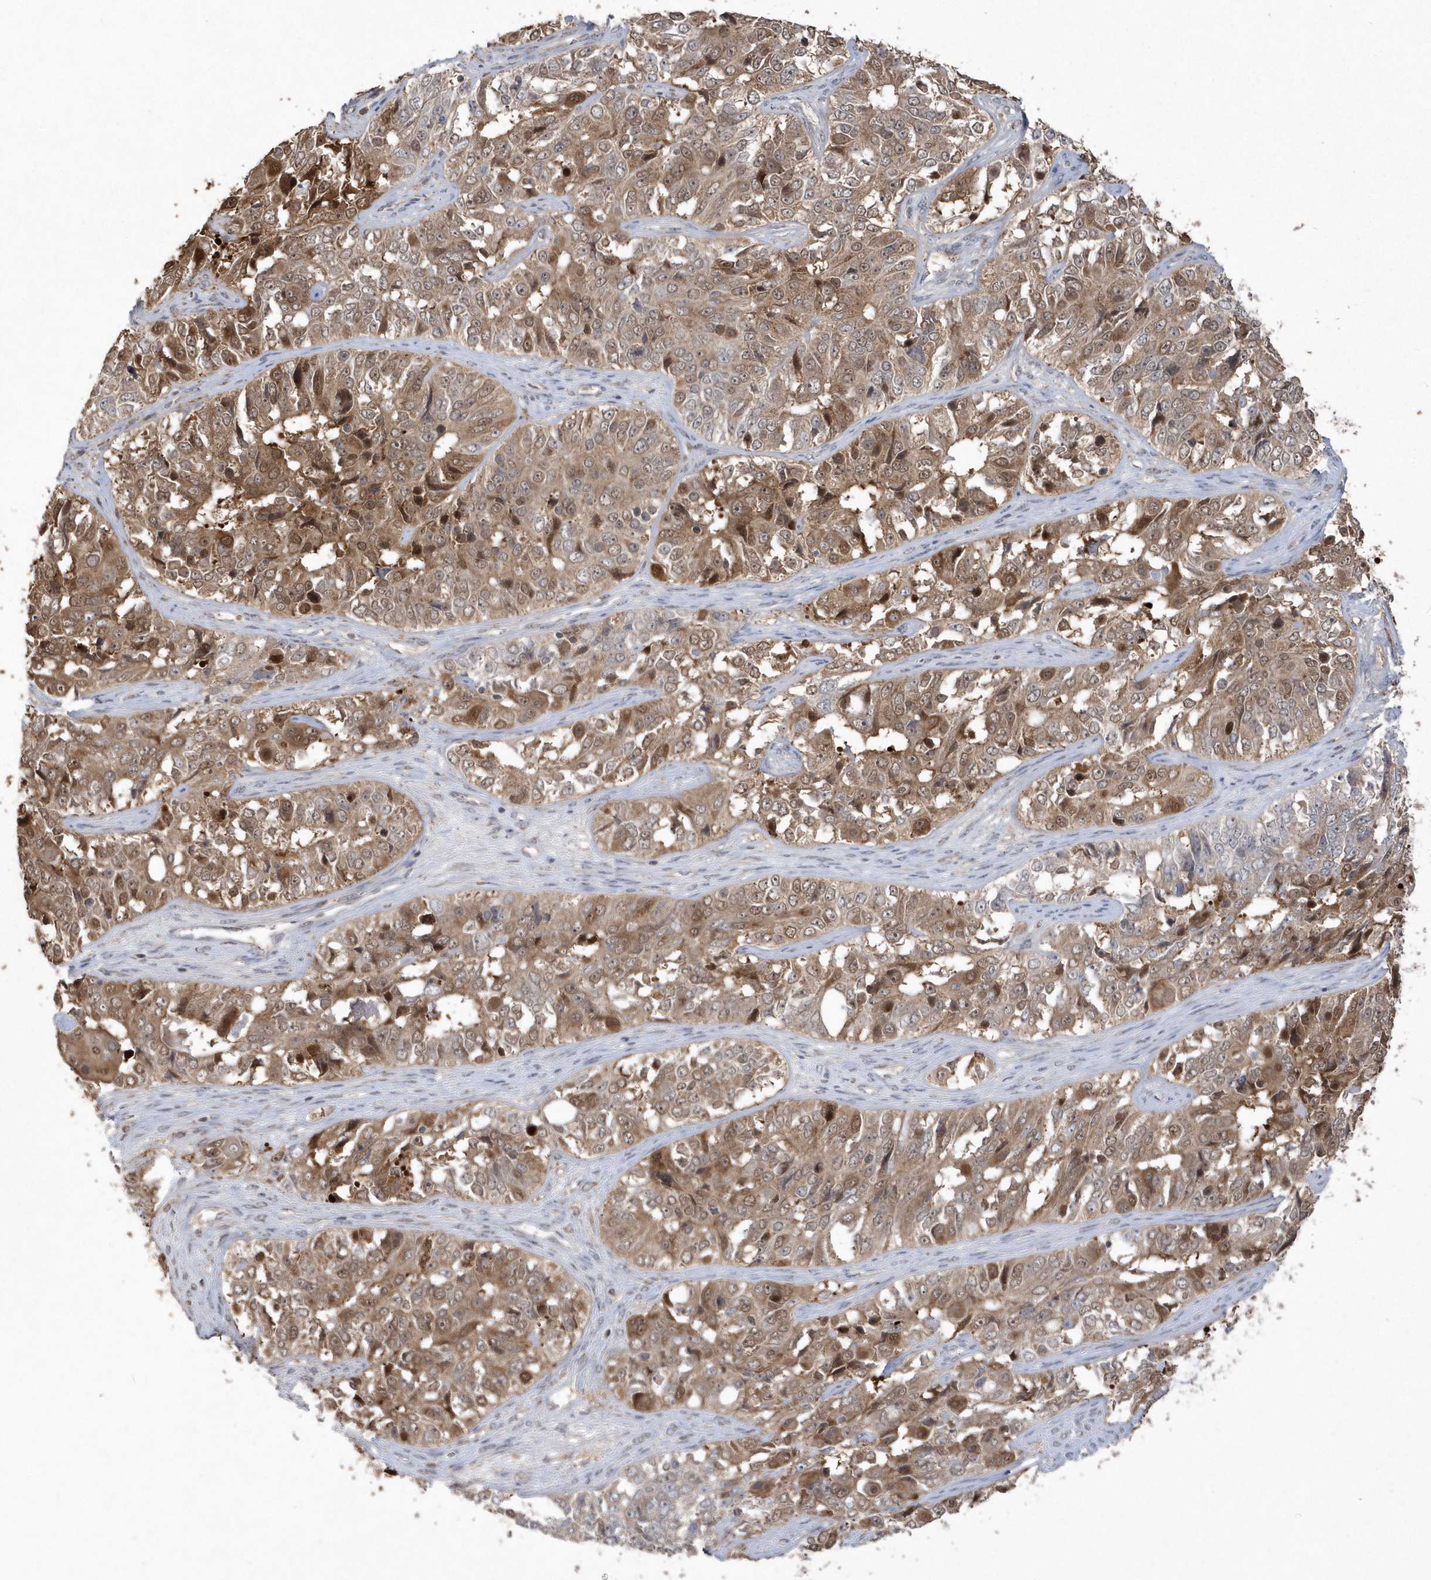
{"staining": {"intensity": "moderate", "quantity": ">75%", "location": "cytoplasmic/membranous,nuclear"}, "tissue": "ovarian cancer", "cell_type": "Tumor cells", "image_type": "cancer", "snomed": [{"axis": "morphology", "description": "Carcinoma, endometroid"}, {"axis": "topography", "description": "Ovary"}], "caption": "Ovarian cancer (endometroid carcinoma) tissue demonstrates moderate cytoplasmic/membranous and nuclear expression in about >75% of tumor cells, visualized by immunohistochemistry. (DAB IHC, brown staining for protein, blue staining for nuclei).", "gene": "GEMIN6", "patient": {"sex": "female", "age": 51}}